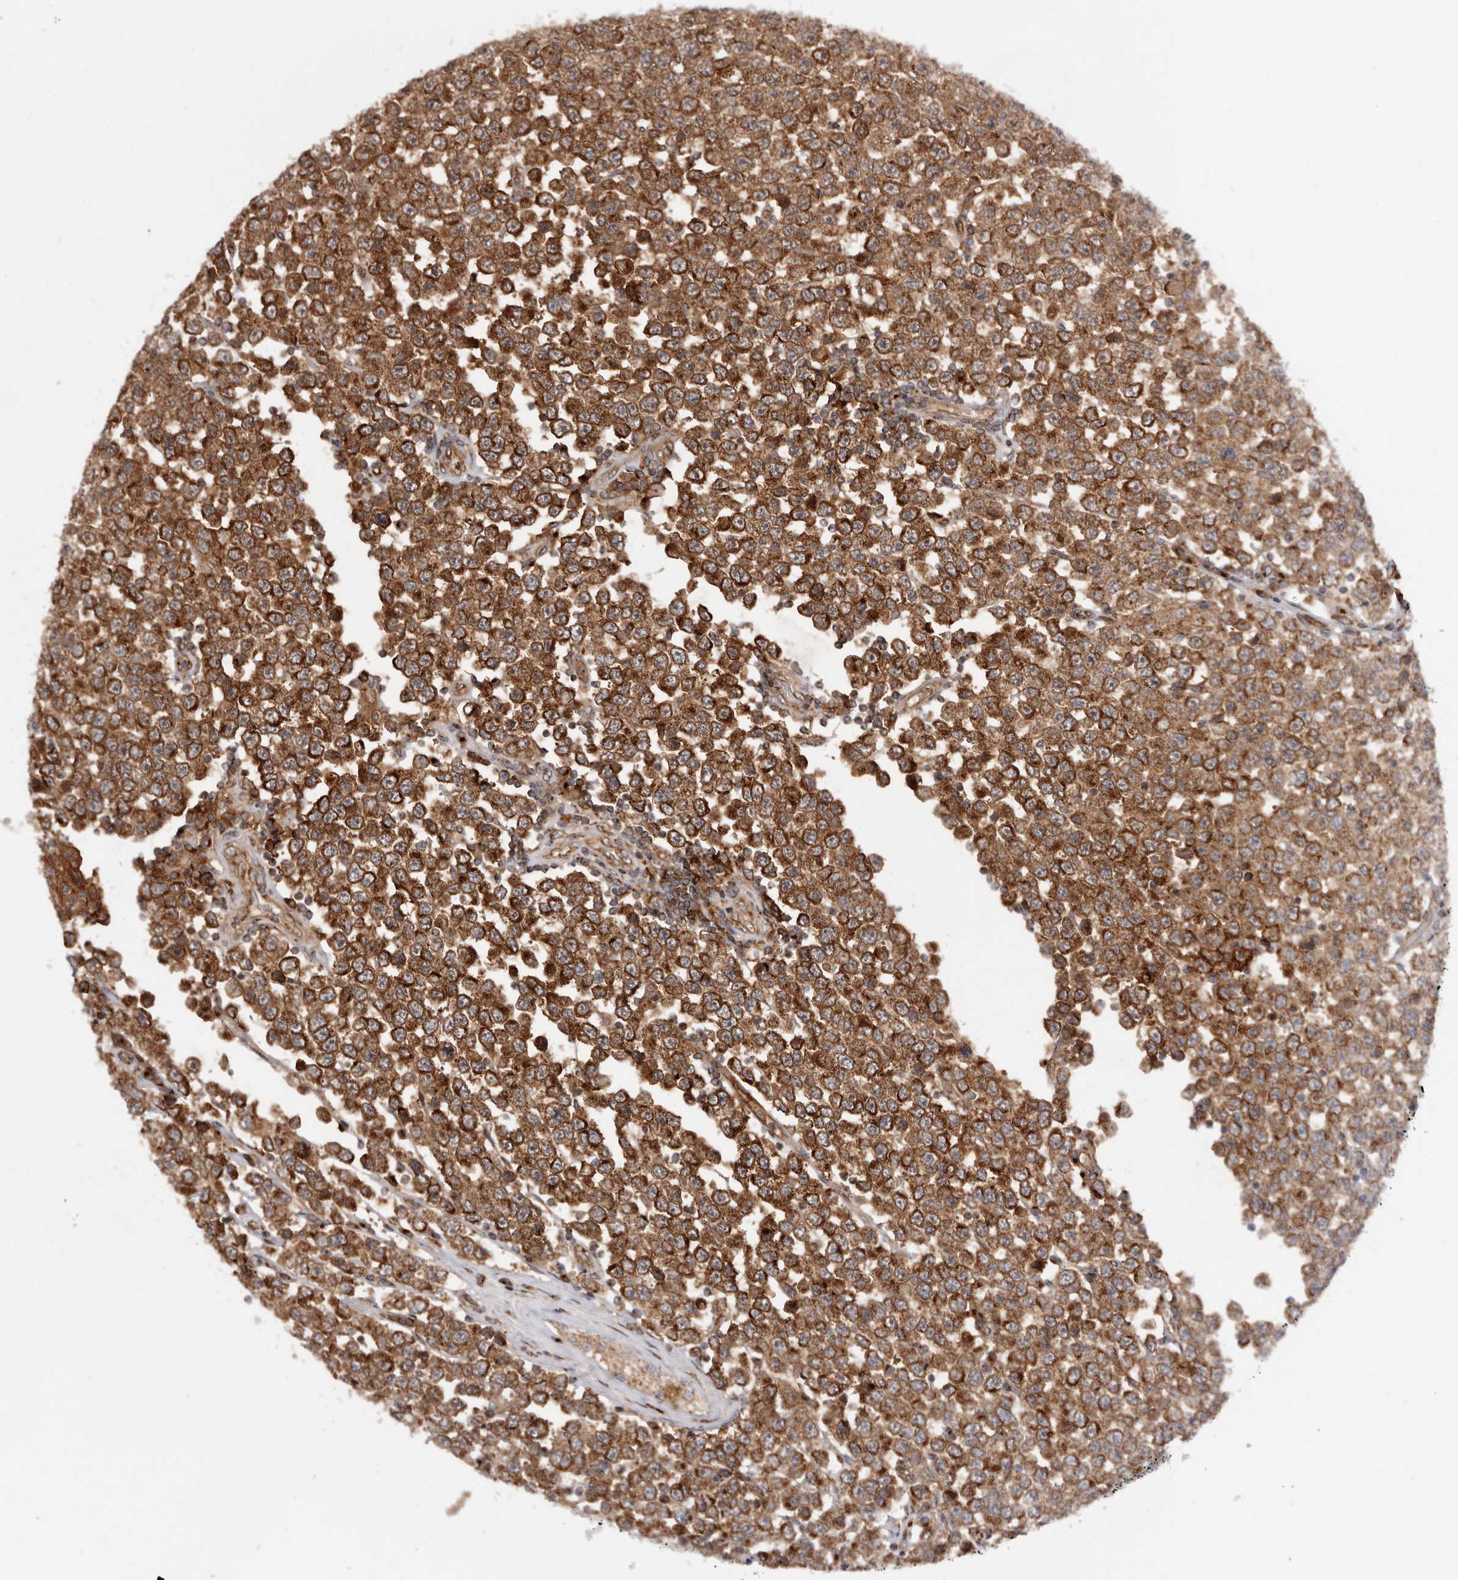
{"staining": {"intensity": "strong", "quantity": ">75%", "location": "cytoplasmic/membranous"}, "tissue": "testis cancer", "cell_type": "Tumor cells", "image_type": "cancer", "snomed": [{"axis": "morphology", "description": "Seminoma, NOS"}, {"axis": "topography", "description": "Testis"}], "caption": "A photomicrograph showing strong cytoplasmic/membranous positivity in approximately >75% of tumor cells in seminoma (testis), as visualized by brown immunohistochemical staining.", "gene": "GPR27", "patient": {"sex": "male", "age": 28}}